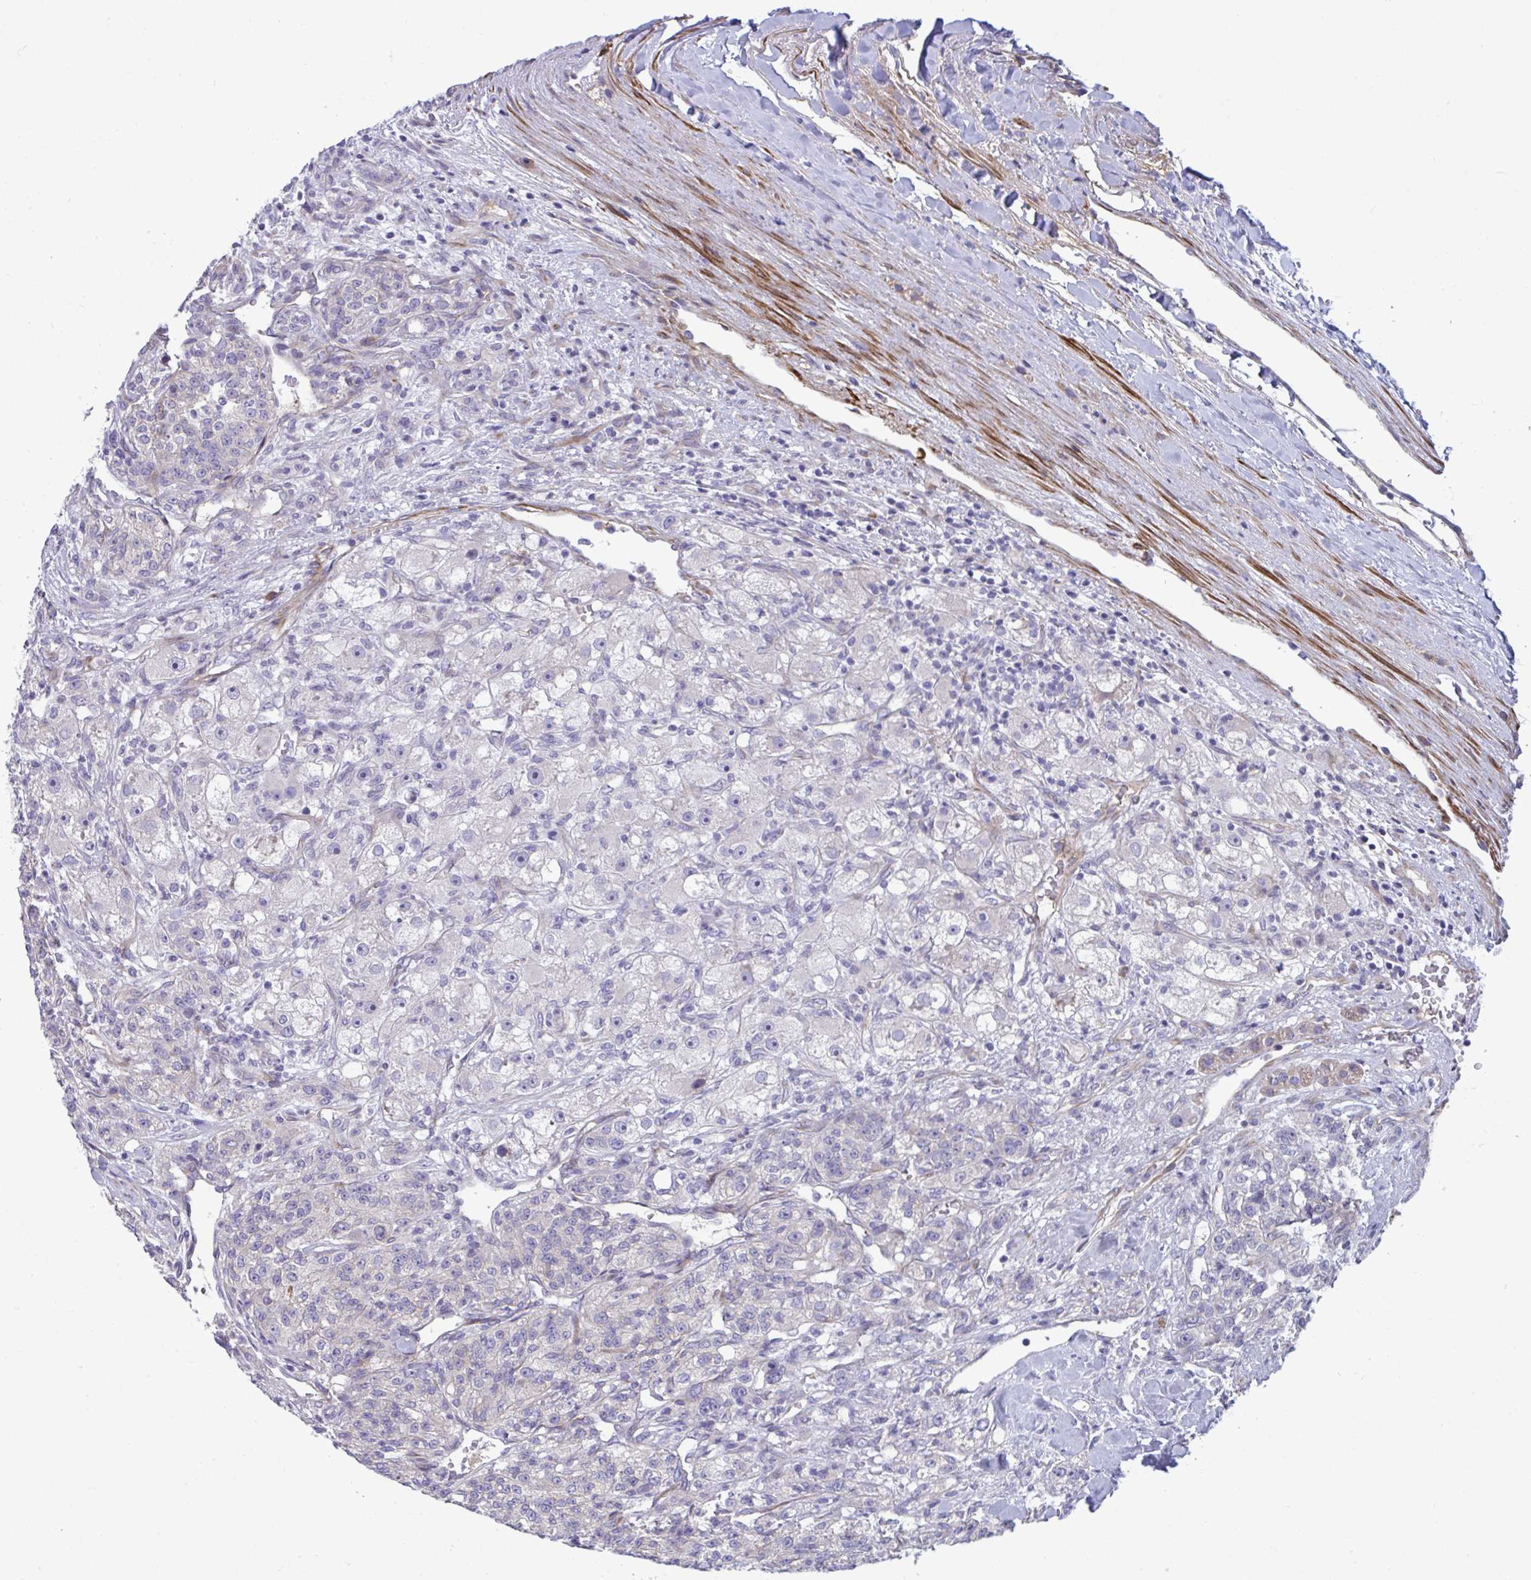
{"staining": {"intensity": "negative", "quantity": "none", "location": "none"}, "tissue": "renal cancer", "cell_type": "Tumor cells", "image_type": "cancer", "snomed": [{"axis": "morphology", "description": "Adenocarcinoma, NOS"}, {"axis": "topography", "description": "Kidney"}], "caption": "IHC photomicrograph of human renal adenocarcinoma stained for a protein (brown), which shows no positivity in tumor cells.", "gene": "PIGZ", "patient": {"sex": "female", "age": 63}}